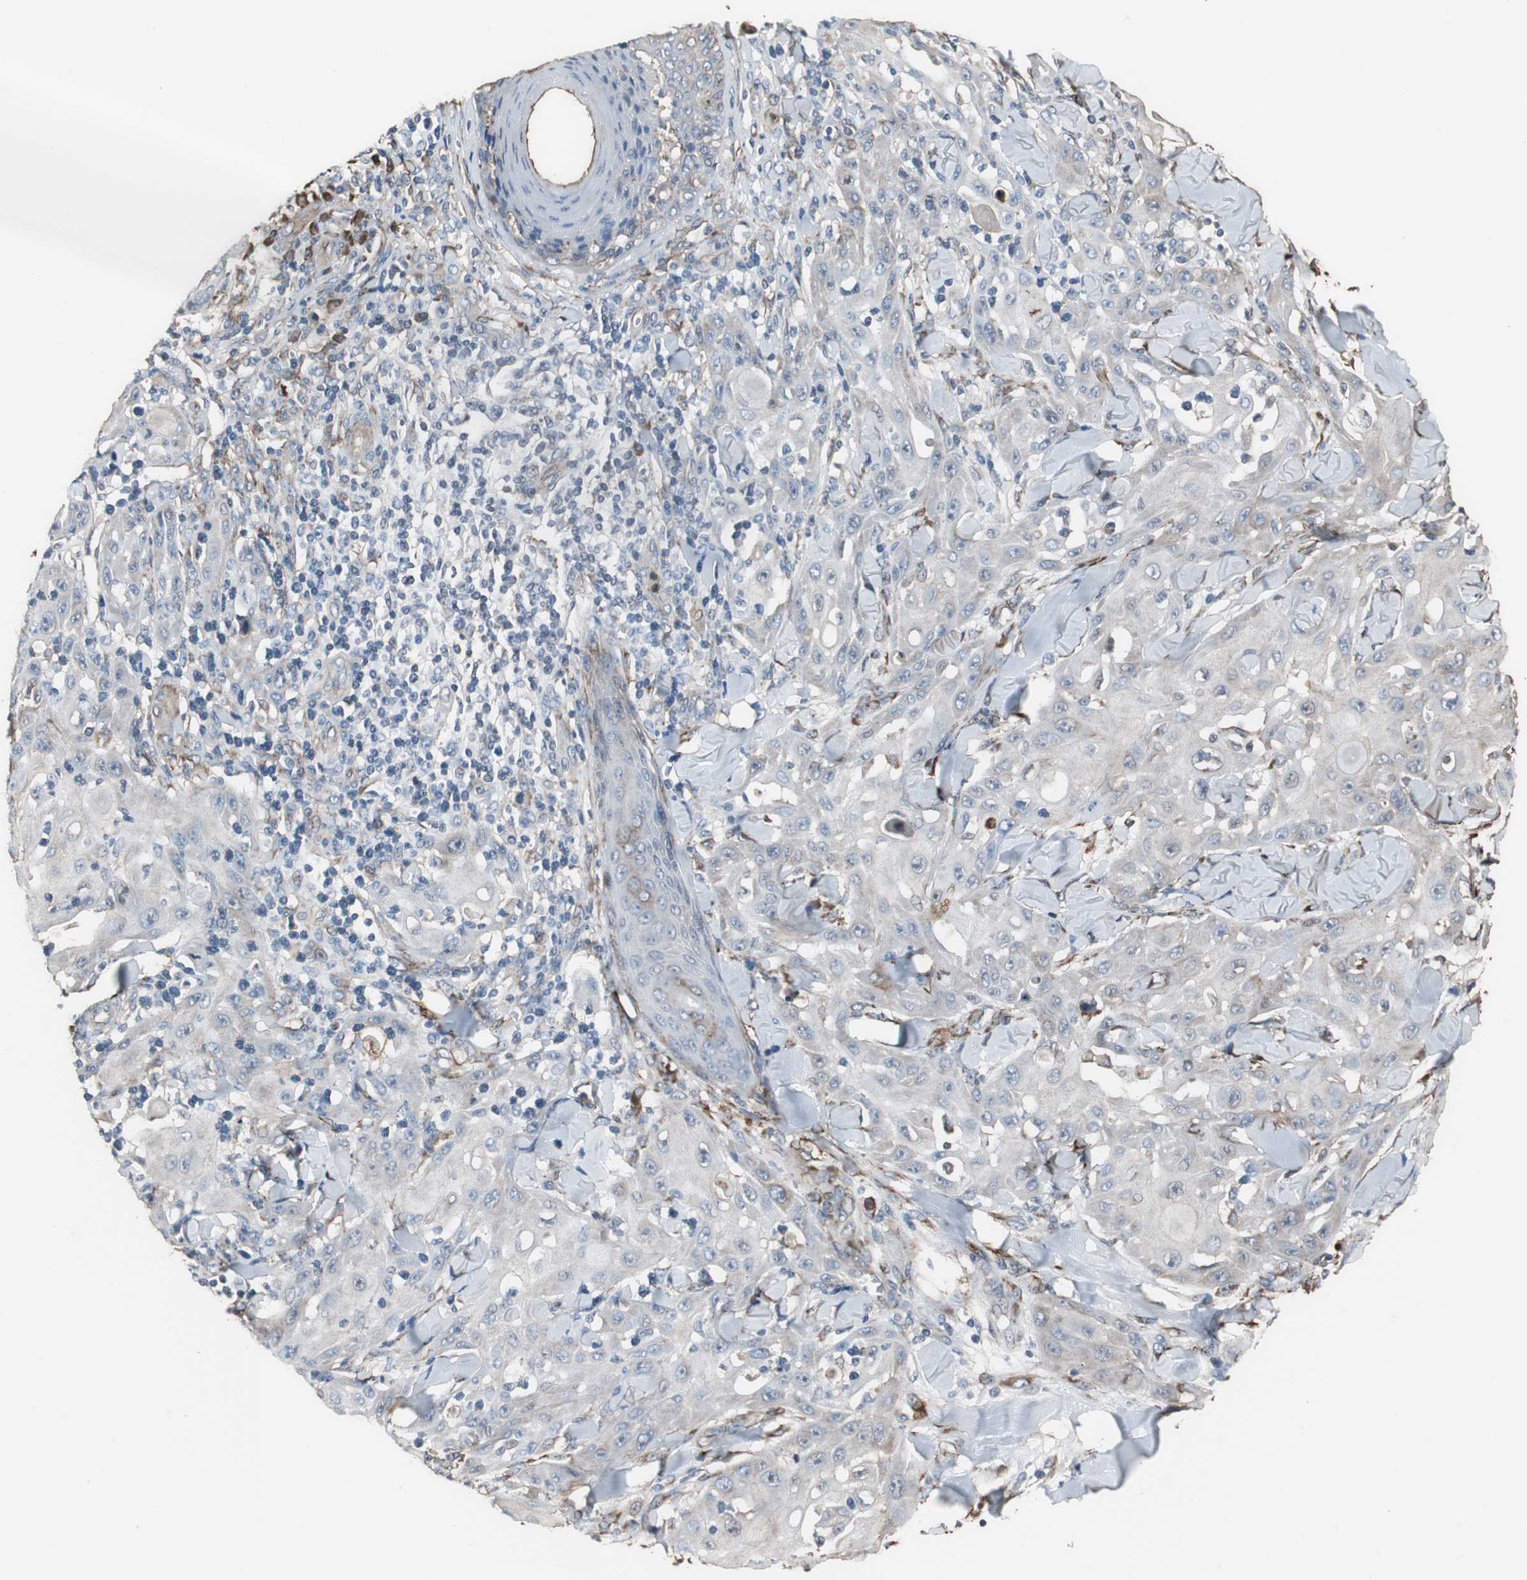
{"staining": {"intensity": "weak", "quantity": "25%-75%", "location": "cytoplasmic/membranous"}, "tissue": "skin cancer", "cell_type": "Tumor cells", "image_type": "cancer", "snomed": [{"axis": "morphology", "description": "Squamous cell carcinoma, NOS"}, {"axis": "topography", "description": "Skin"}], "caption": "Skin squamous cell carcinoma stained with a brown dye reveals weak cytoplasmic/membranous positive staining in about 25%-75% of tumor cells.", "gene": "CALU", "patient": {"sex": "male", "age": 24}}